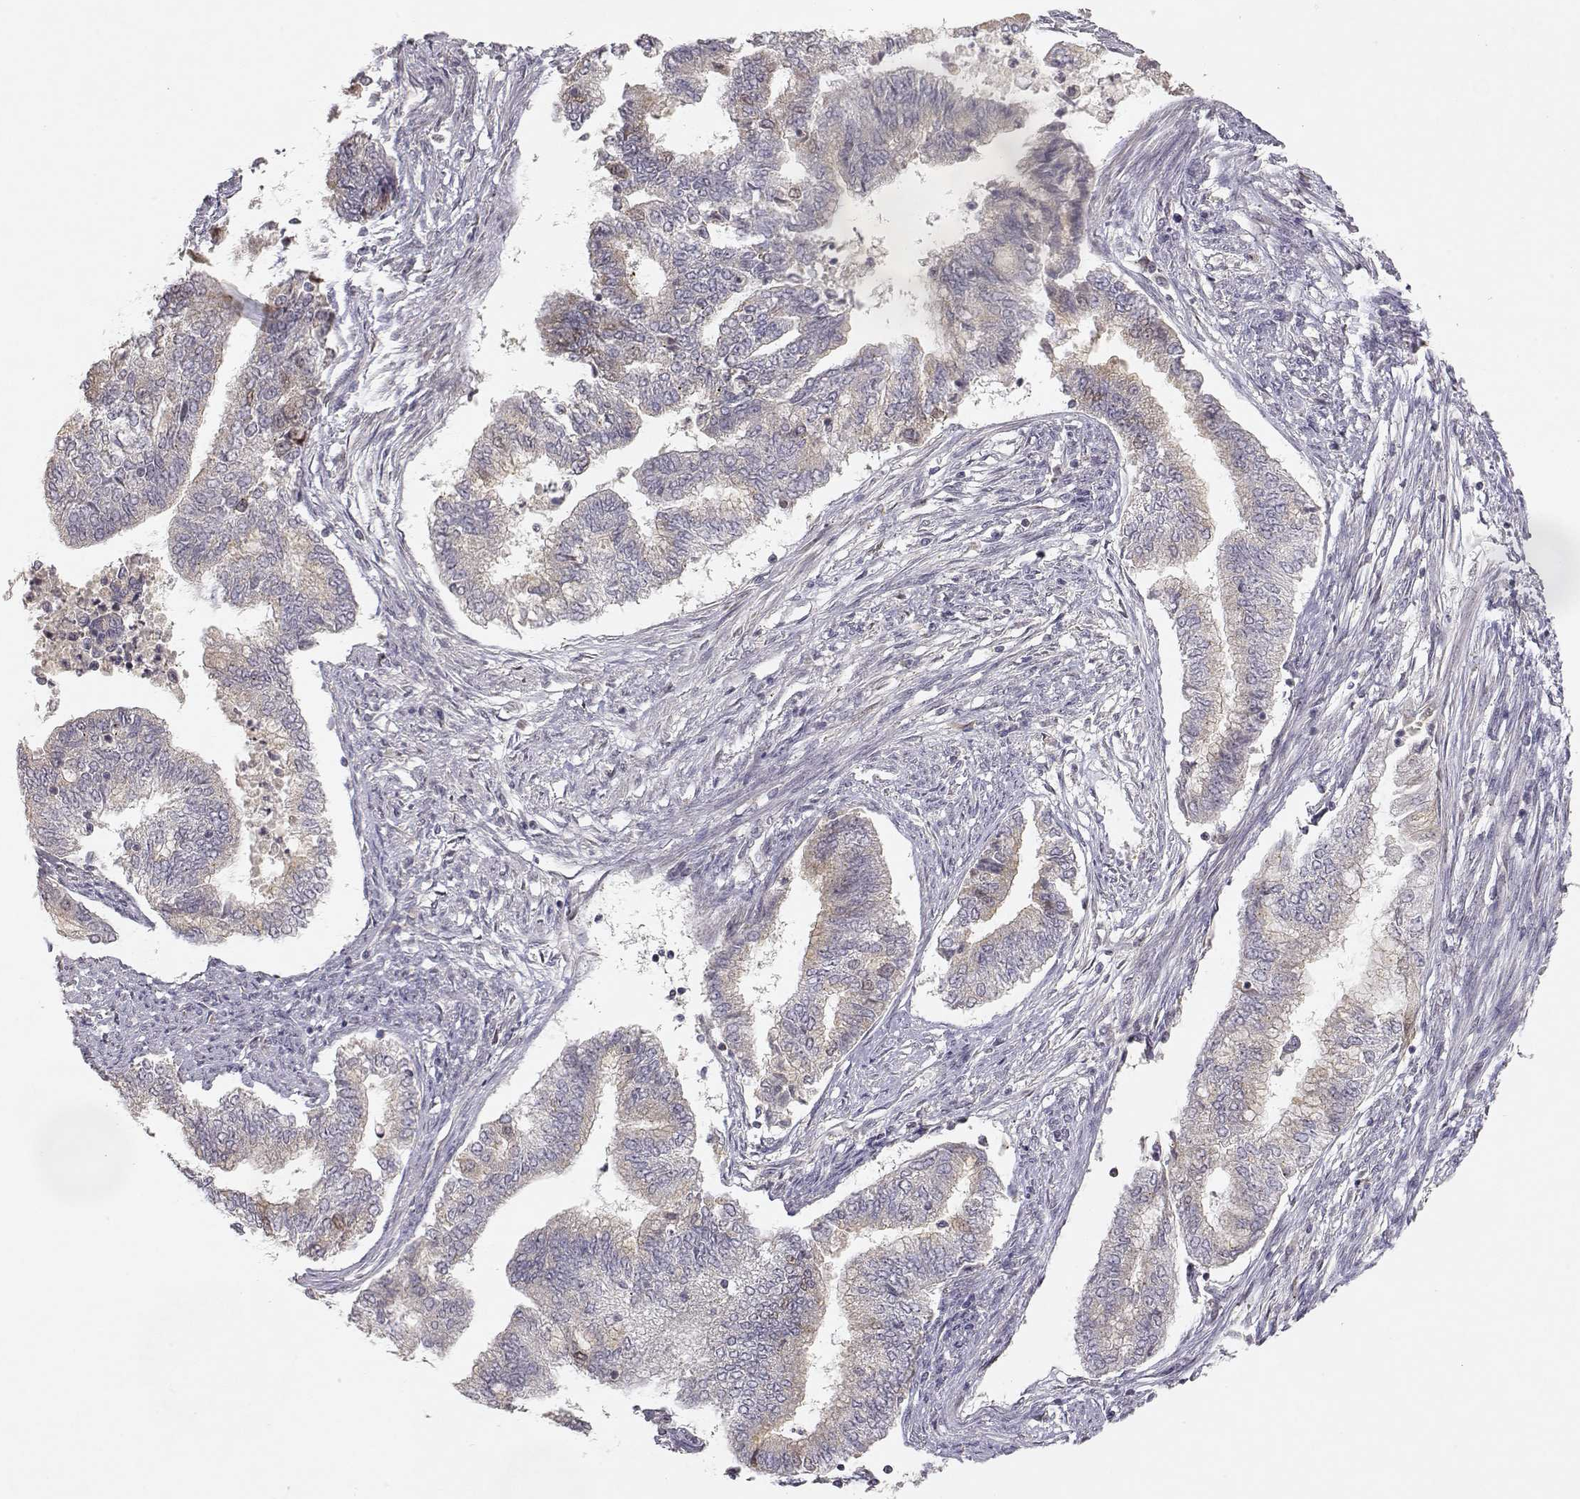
{"staining": {"intensity": "negative", "quantity": "none", "location": "none"}, "tissue": "endometrial cancer", "cell_type": "Tumor cells", "image_type": "cancer", "snomed": [{"axis": "morphology", "description": "Adenocarcinoma, NOS"}, {"axis": "topography", "description": "Endometrium"}], "caption": "Immunohistochemistry (IHC) photomicrograph of human adenocarcinoma (endometrial) stained for a protein (brown), which exhibits no staining in tumor cells. Nuclei are stained in blue.", "gene": "RAD51", "patient": {"sex": "female", "age": 65}}